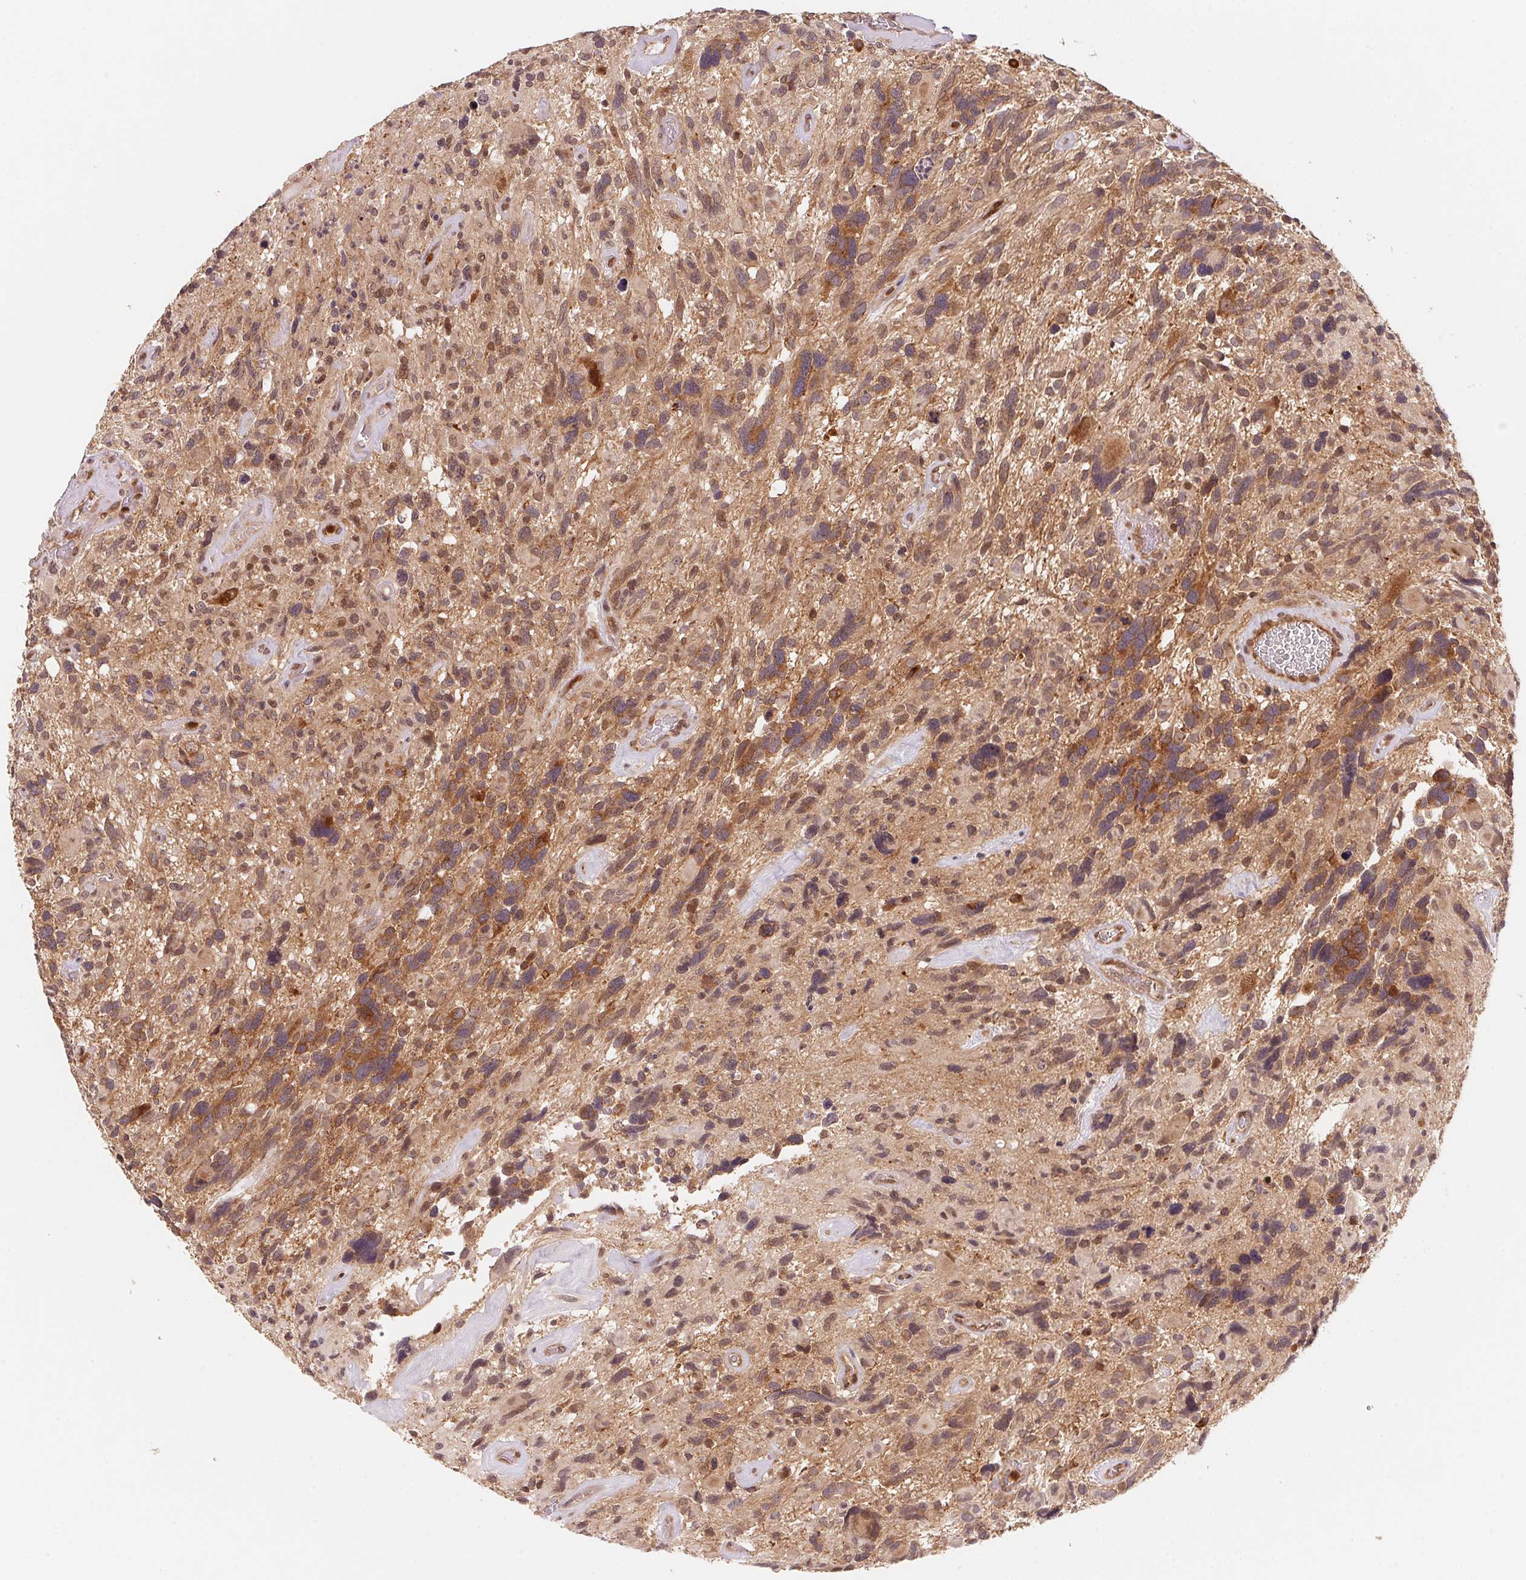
{"staining": {"intensity": "moderate", "quantity": "25%-75%", "location": "cytoplasmic/membranous"}, "tissue": "glioma", "cell_type": "Tumor cells", "image_type": "cancer", "snomed": [{"axis": "morphology", "description": "Glioma, malignant, High grade"}, {"axis": "topography", "description": "Brain"}], "caption": "Protein expression by IHC exhibits moderate cytoplasmic/membranous staining in approximately 25%-75% of tumor cells in malignant glioma (high-grade).", "gene": "CCDC102B", "patient": {"sex": "male", "age": 49}}